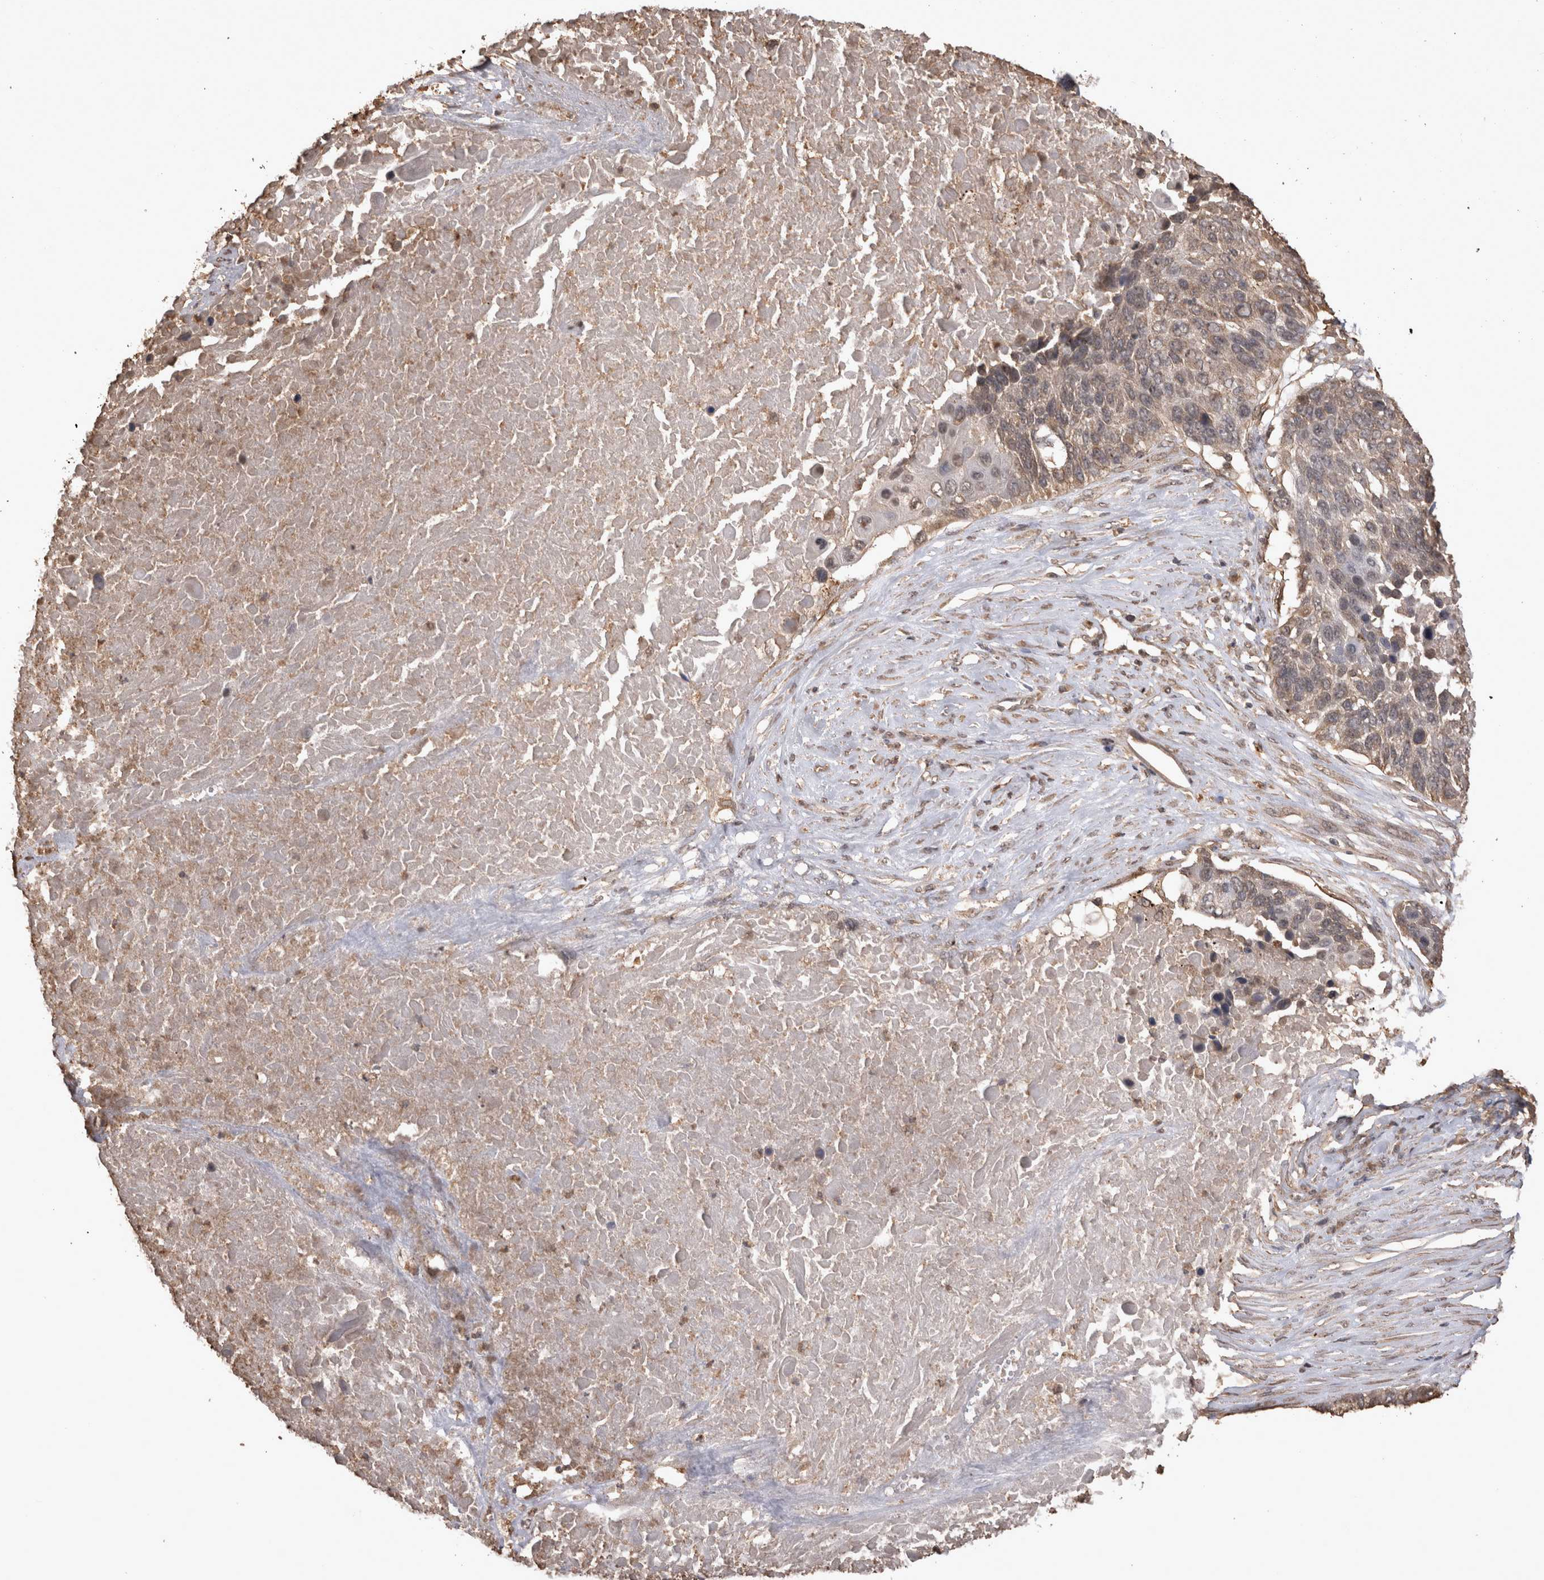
{"staining": {"intensity": "weak", "quantity": ">75%", "location": "cytoplasmic/membranous"}, "tissue": "lung cancer", "cell_type": "Tumor cells", "image_type": "cancer", "snomed": [{"axis": "morphology", "description": "Squamous cell carcinoma, NOS"}, {"axis": "topography", "description": "Lung"}], "caption": "Lung cancer (squamous cell carcinoma) stained with a brown dye reveals weak cytoplasmic/membranous positive expression in approximately >75% of tumor cells.", "gene": "SOCS5", "patient": {"sex": "male", "age": 66}}